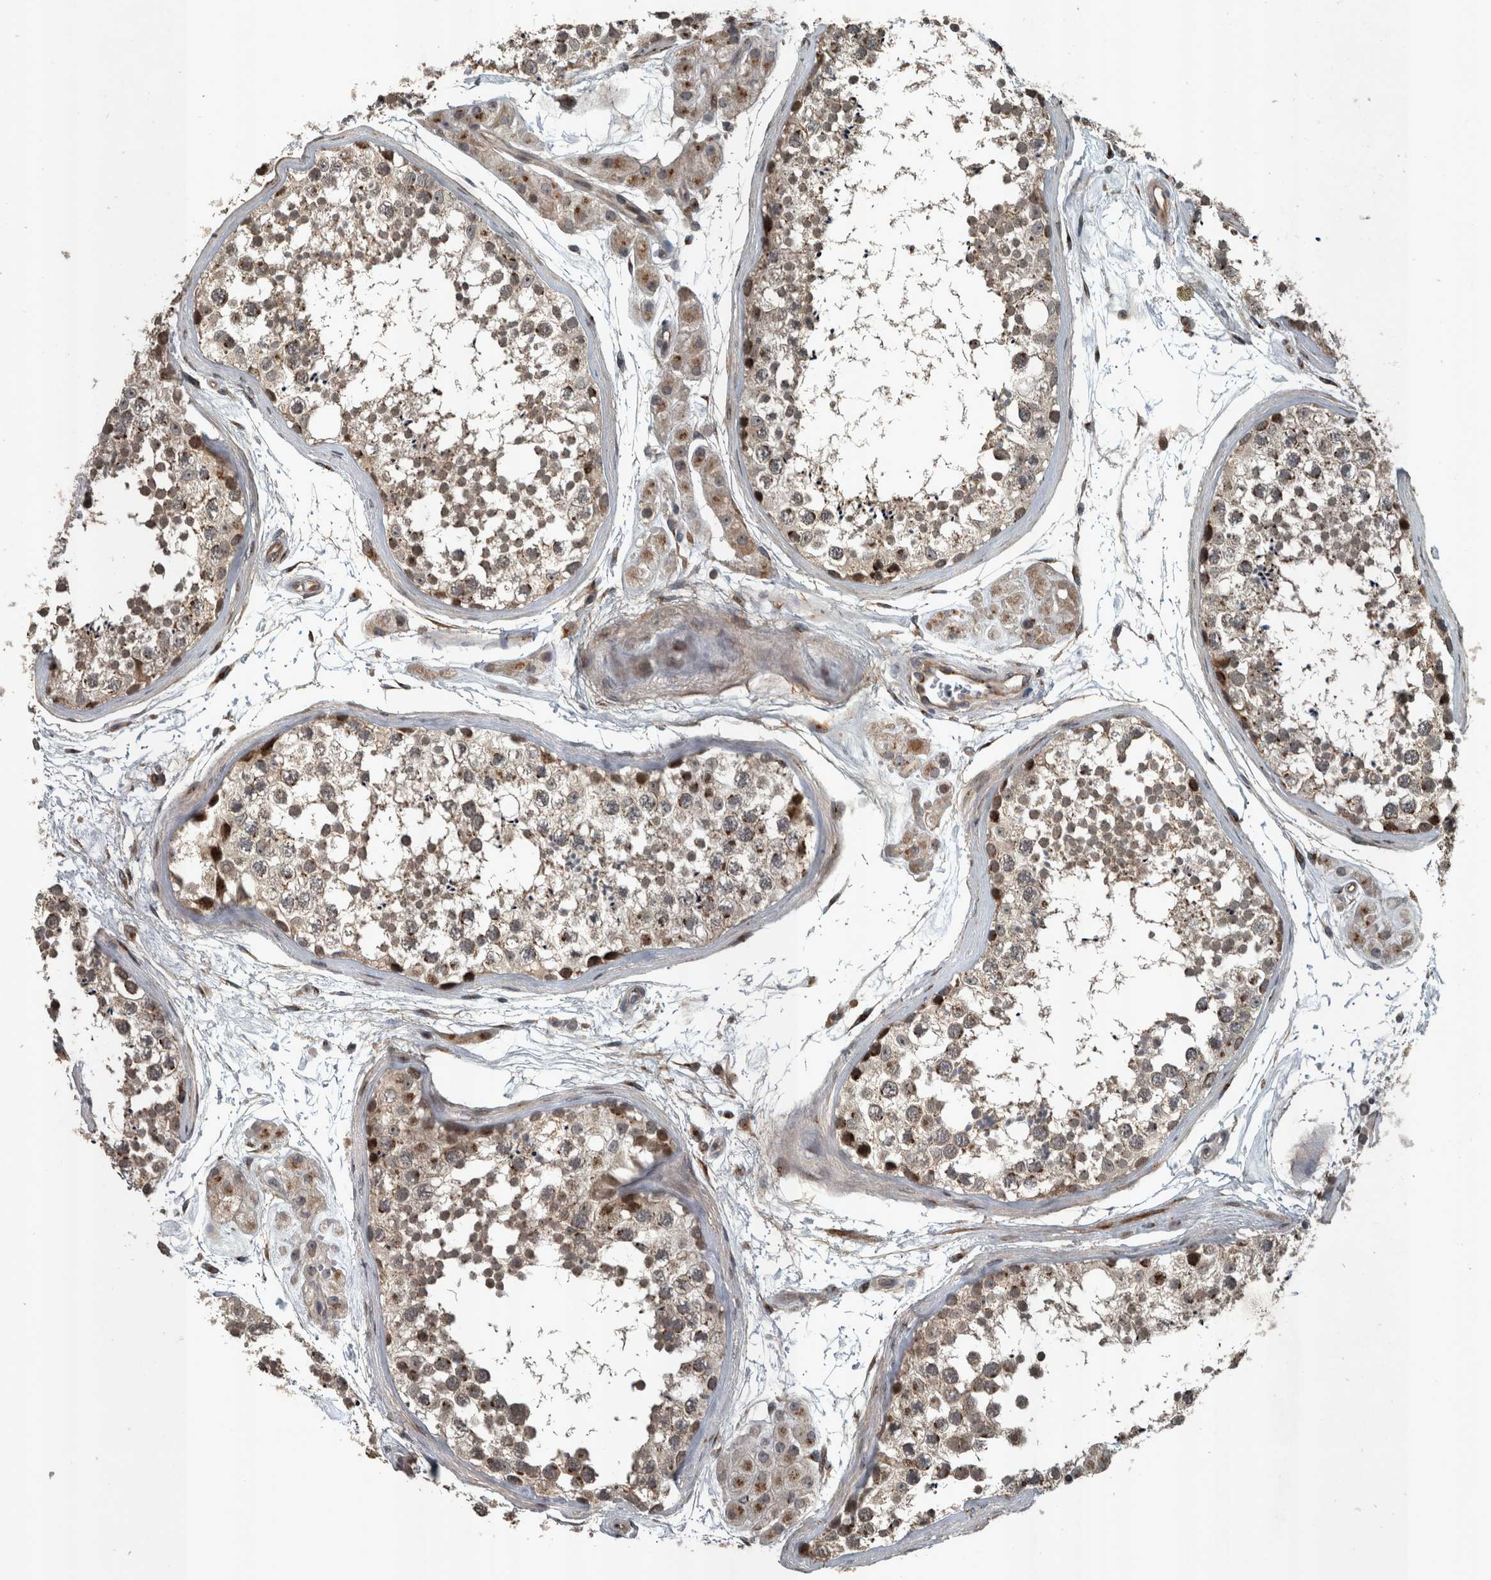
{"staining": {"intensity": "strong", "quantity": "<25%", "location": "nuclear"}, "tissue": "testis", "cell_type": "Cells in seminiferous ducts", "image_type": "normal", "snomed": [{"axis": "morphology", "description": "Normal tissue, NOS"}, {"axis": "topography", "description": "Testis"}], "caption": "Strong nuclear protein expression is identified in approximately <25% of cells in seminiferous ducts in testis. (Brightfield microscopy of DAB IHC at high magnification).", "gene": "ZNF345", "patient": {"sex": "male", "age": 56}}